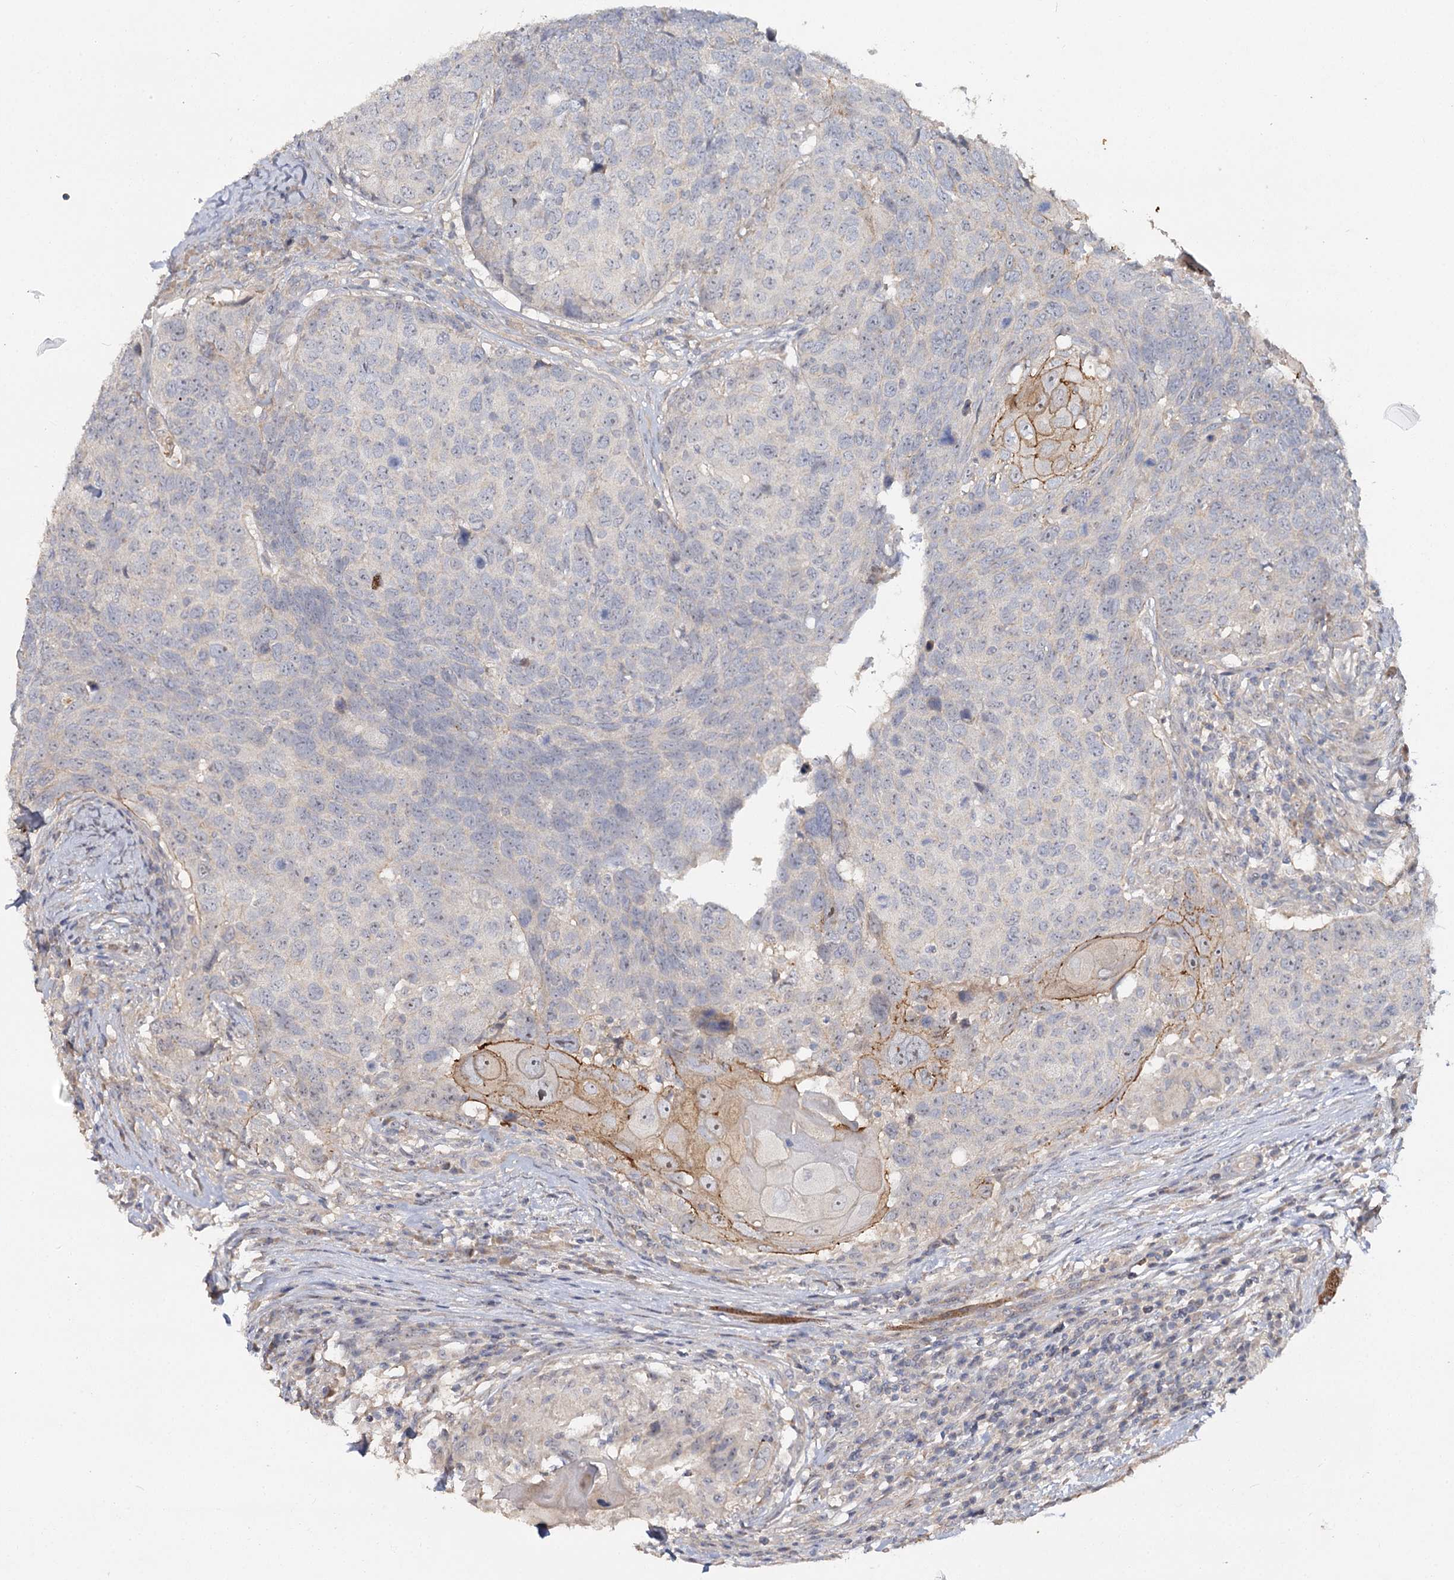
{"staining": {"intensity": "moderate", "quantity": "<25%", "location": "cytoplasmic/membranous,nuclear"}, "tissue": "head and neck cancer", "cell_type": "Tumor cells", "image_type": "cancer", "snomed": [{"axis": "morphology", "description": "Squamous cell carcinoma, NOS"}, {"axis": "topography", "description": "Head-Neck"}], "caption": "Protein expression analysis of head and neck cancer shows moderate cytoplasmic/membranous and nuclear expression in about <25% of tumor cells. (Brightfield microscopy of DAB IHC at high magnification).", "gene": "ANGPTL5", "patient": {"sex": "male", "age": 66}}